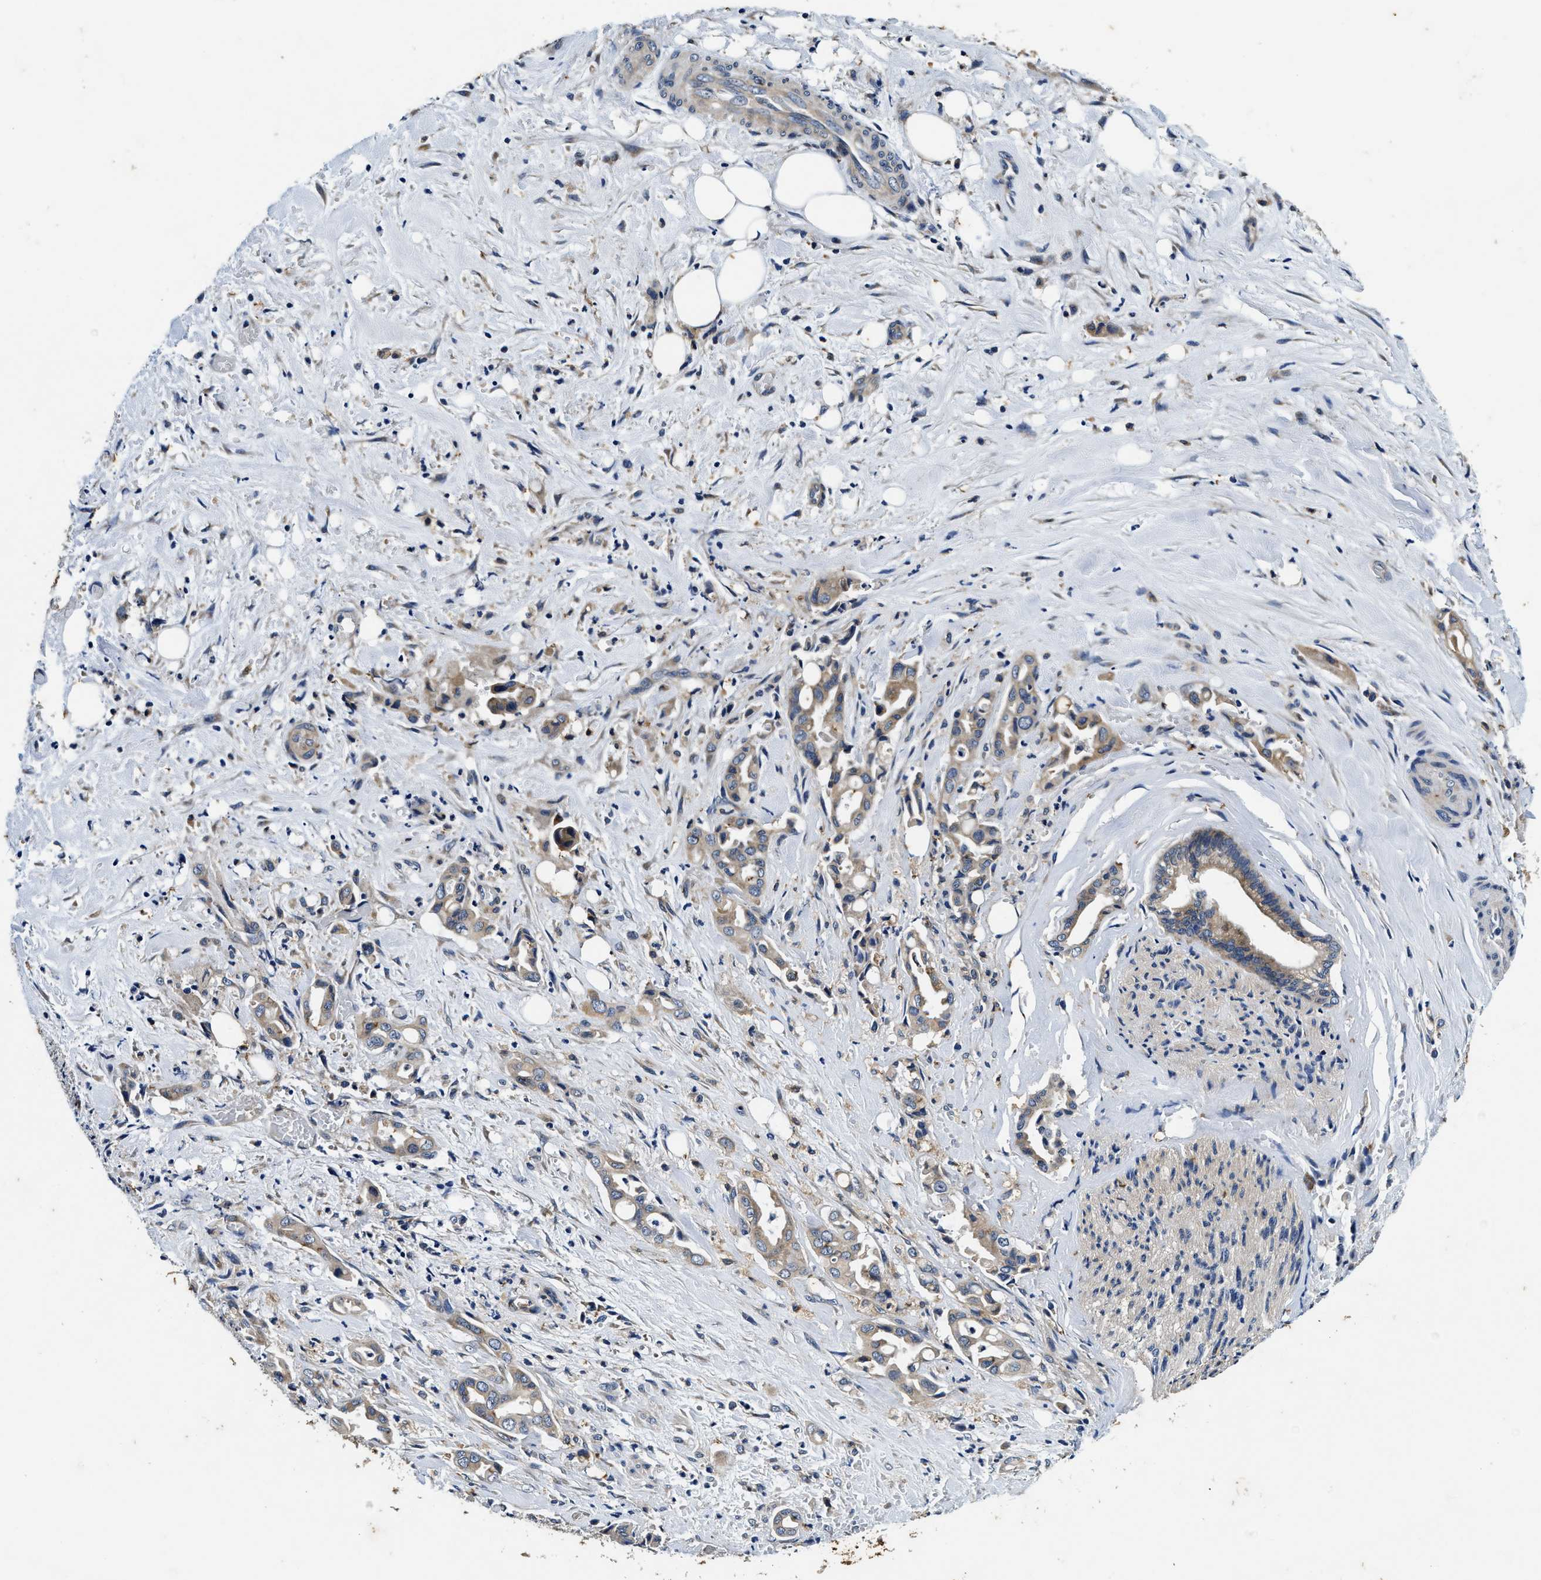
{"staining": {"intensity": "weak", "quantity": ">75%", "location": "cytoplasmic/membranous"}, "tissue": "liver cancer", "cell_type": "Tumor cells", "image_type": "cancer", "snomed": [{"axis": "morphology", "description": "Cholangiocarcinoma"}, {"axis": "topography", "description": "Liver"}], "caption": "Weak cytoplasmic/membranous protein positivity is present in about >75% of tumor cells in cholangiocarcinoma (liver). (DAB IHC, brown staining for protein, blue staining for nuclei).", "gene": "PI4KB", "patient": {"sex": "female", "age": 68}}